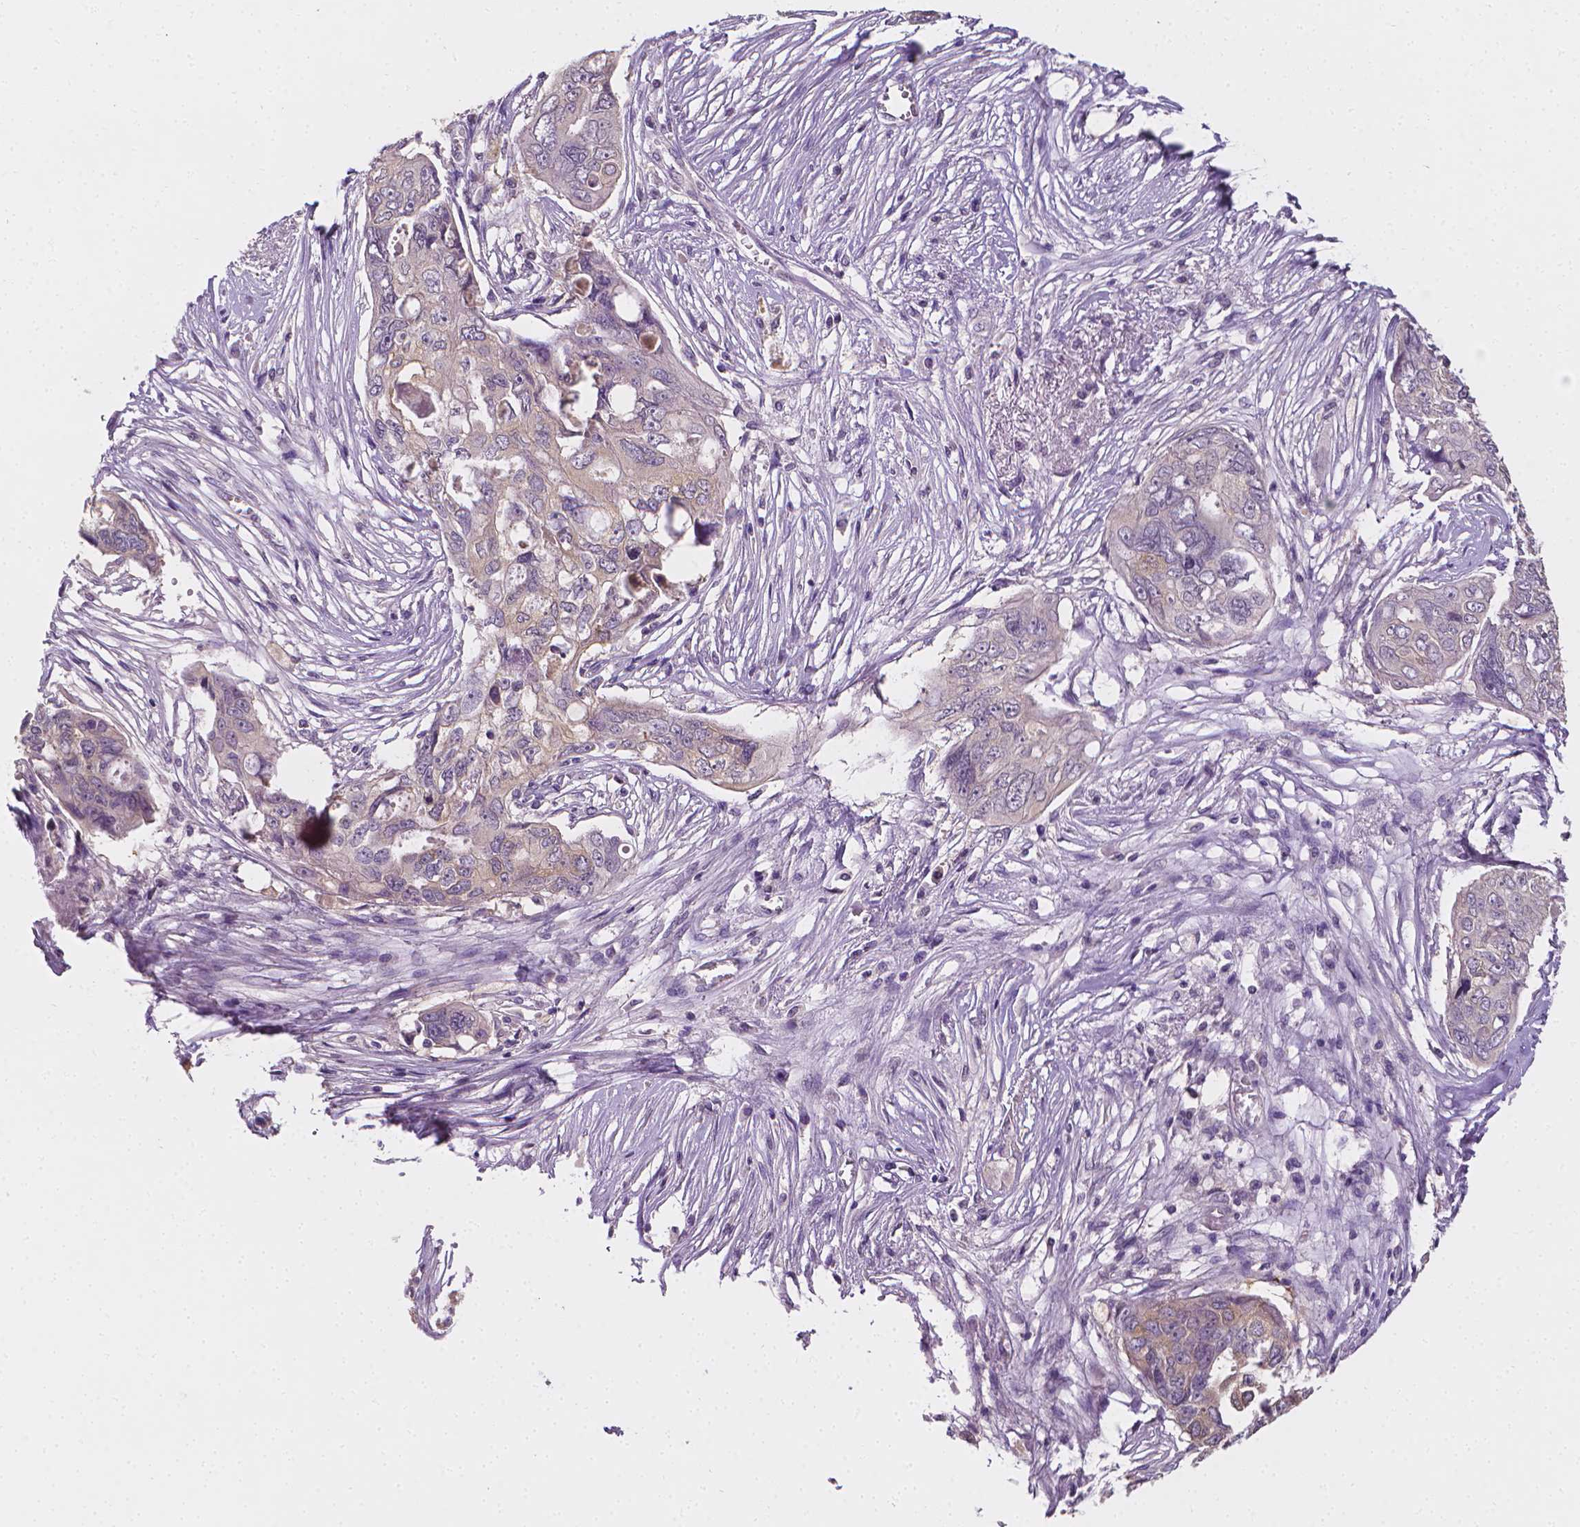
{"staining": {"intensity": "negative", "quantity": "none", "location": "none"}, "tissue": "ovarian cancer", "cell_type": "Tumor cells", "image_type": "cancer", "snomed": [{"axis": "morphology", "description": "Carcinoma, endometroid"}, {"axis": "topography", "description": "Ovary"}], "caption": "Human ovarian endometroid carcinoma stained for a protein using immunohistochemistry (IHC) exhibits no positivity in tumor cells.", "gene": "FASN", "patient": {"sex": "female", "age": 70}}